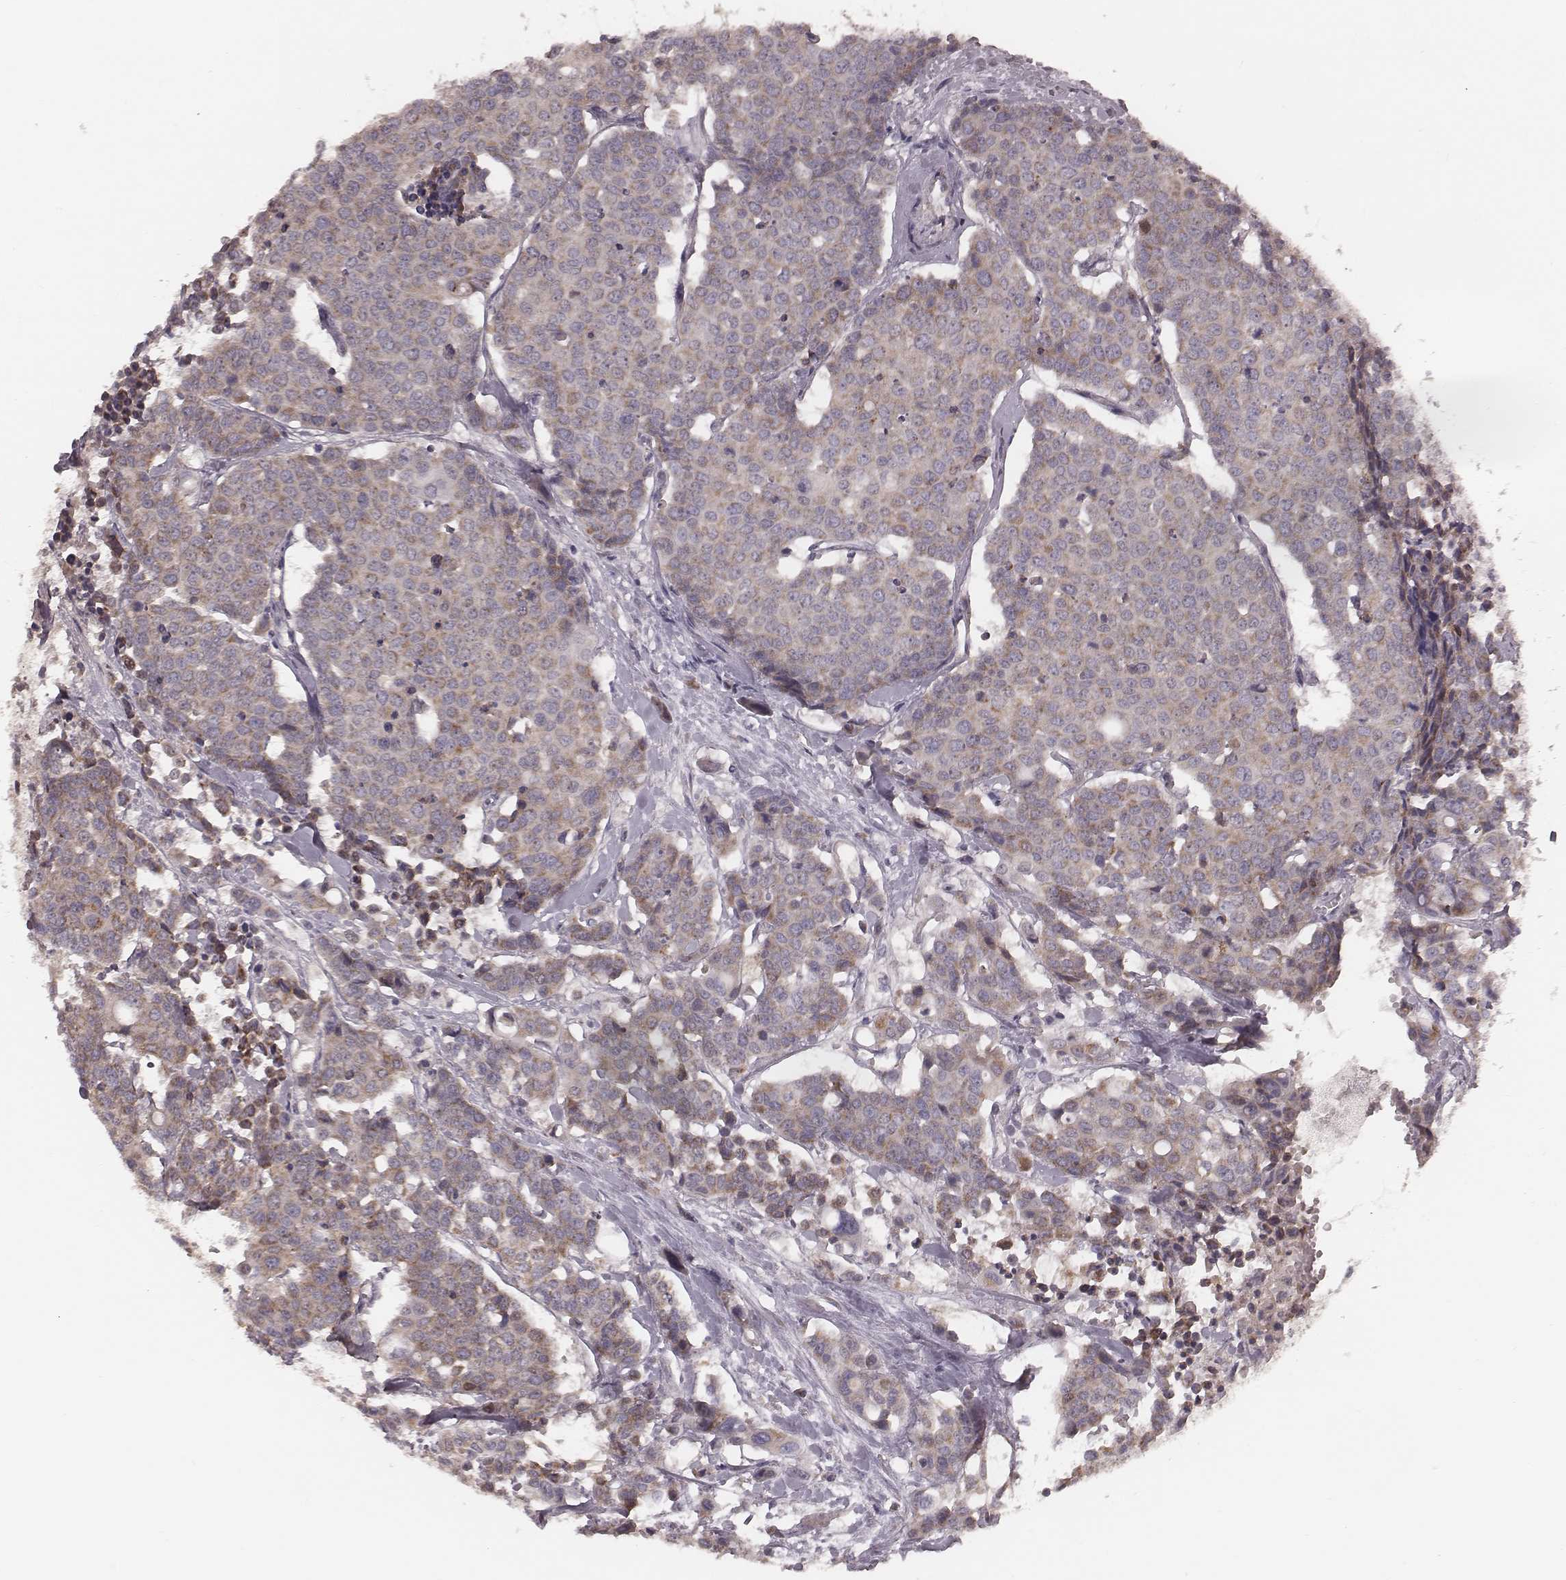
{"staining": {"intensity": "moderate", "quantity": "25%-75%", "location": "cytoplasmic/membranous"}, "tissue": "carcinoid", "cell_type": "Tumor cells", "image_type": "cancer", "snomed": [{"axis": "morphology", "description": "Carcinoid, malignant, NOS"}, {"axis": "topography", "description": "Colon"}], "caption": "Immunohistochemical staining of human carcinoid (malignant) shows medium levels of moderate cytoplasmic/membranous positivity in about 25%-75% of tumor cells. Using DAB (3,3'-diaminobenzidine) (brown) and hematoxylin (blue) stains, captured at high magnification using brightfield microscopy.", "gene": "MRPS27", "patient": {"sex": "male", "age": 81}}